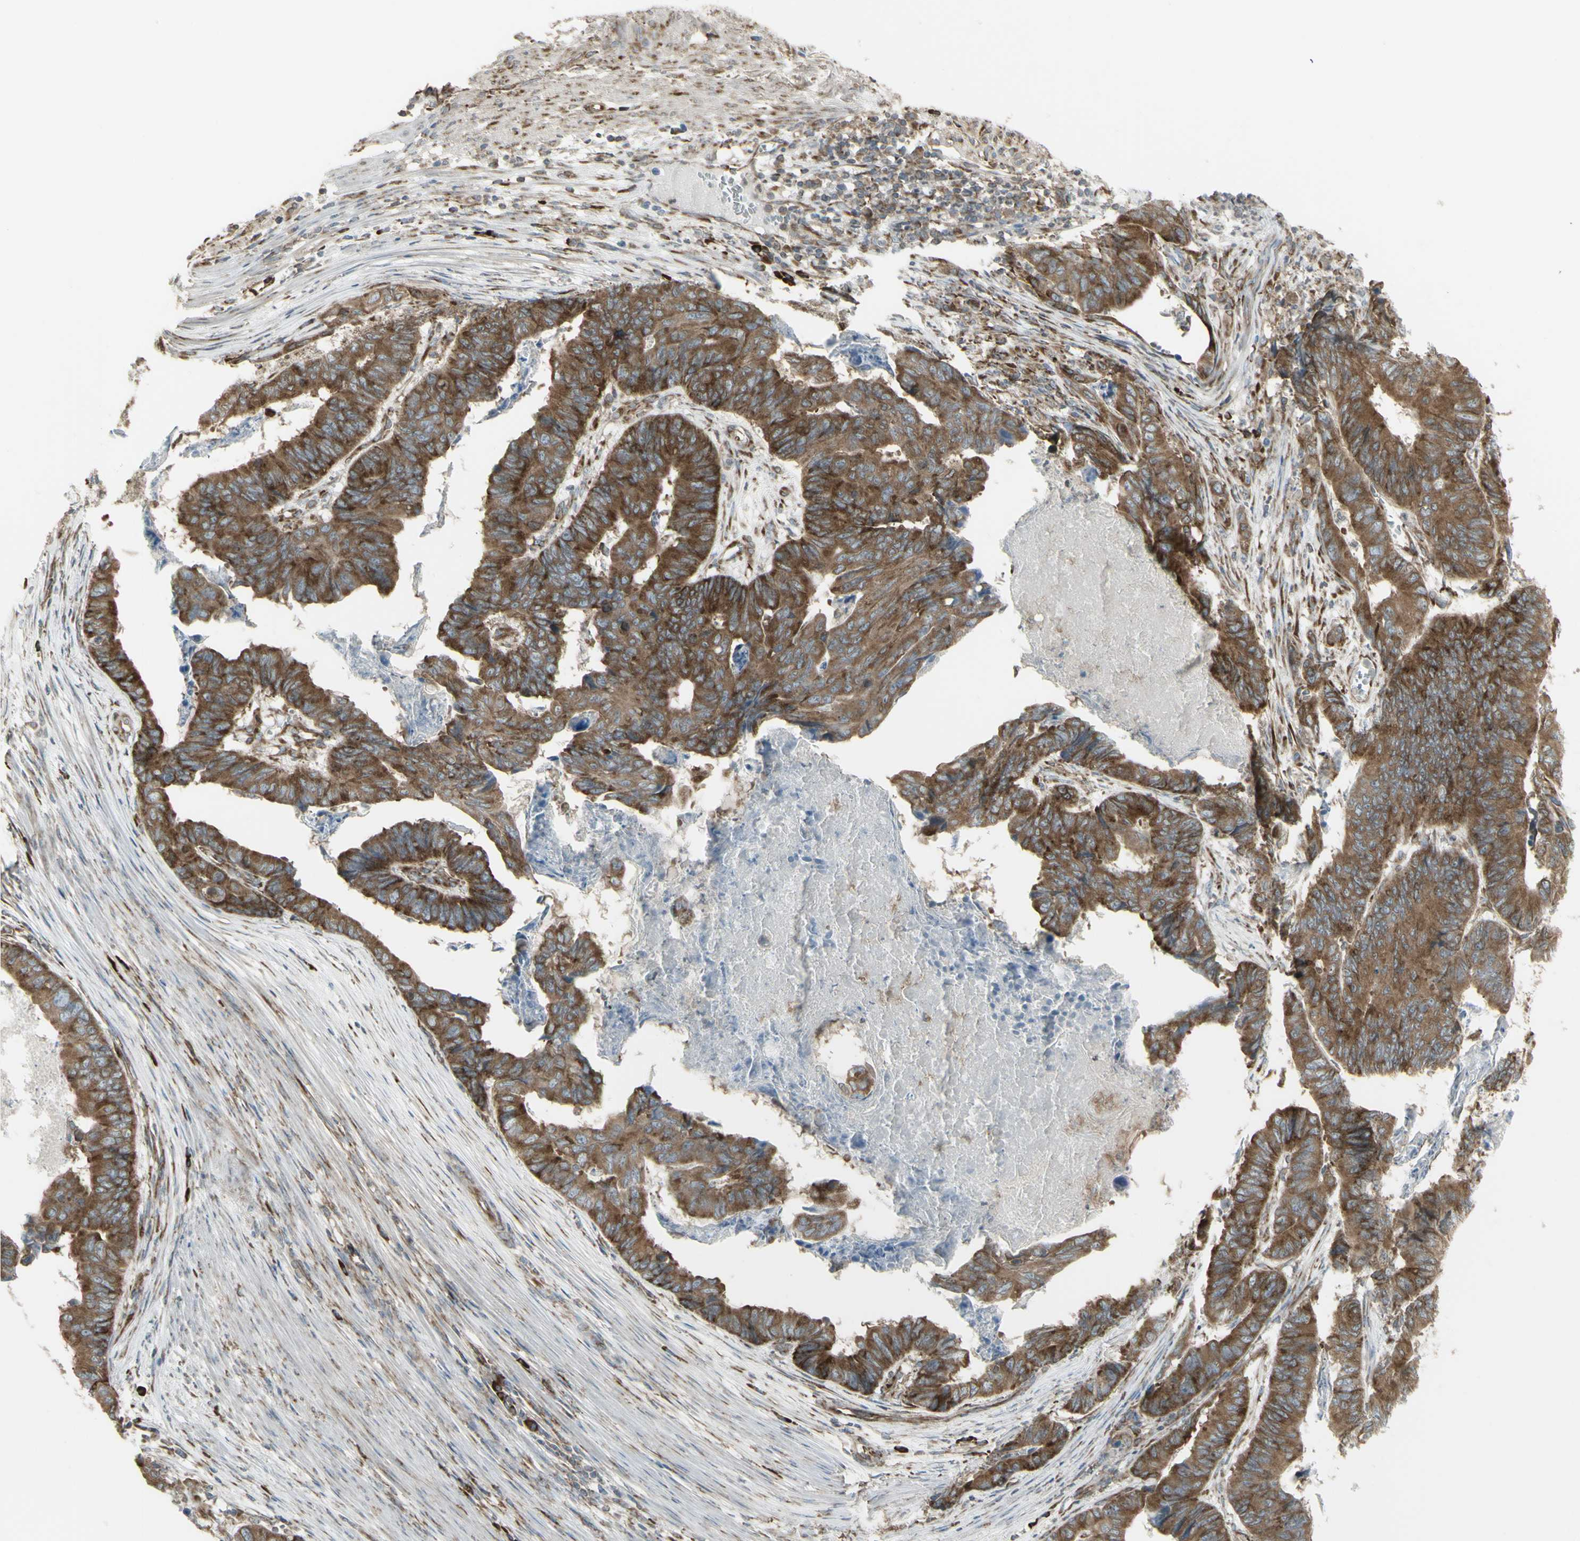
{"staining": {"intensity": "strong", "quantity": ">75%", "location": "cytoplasmic/membranous"}, "tissue": "stomach cancer", "cell_type": "Tumor cells", "image_type": "cancer", "snomed": [{"axis": "morphology", "description": "Adenocarcinoma, NOS"}, {"axis": "topography", "description": "Stomach, lower"}], "caption": "Immunohistochemical staining of stomach cancer demonstrates high levels of strong cytoplasmic/membranous positivity in approximately >75% of tumor cells.", "gene": "FKBP3", "patient": {"sex": "male", "age": 77}}